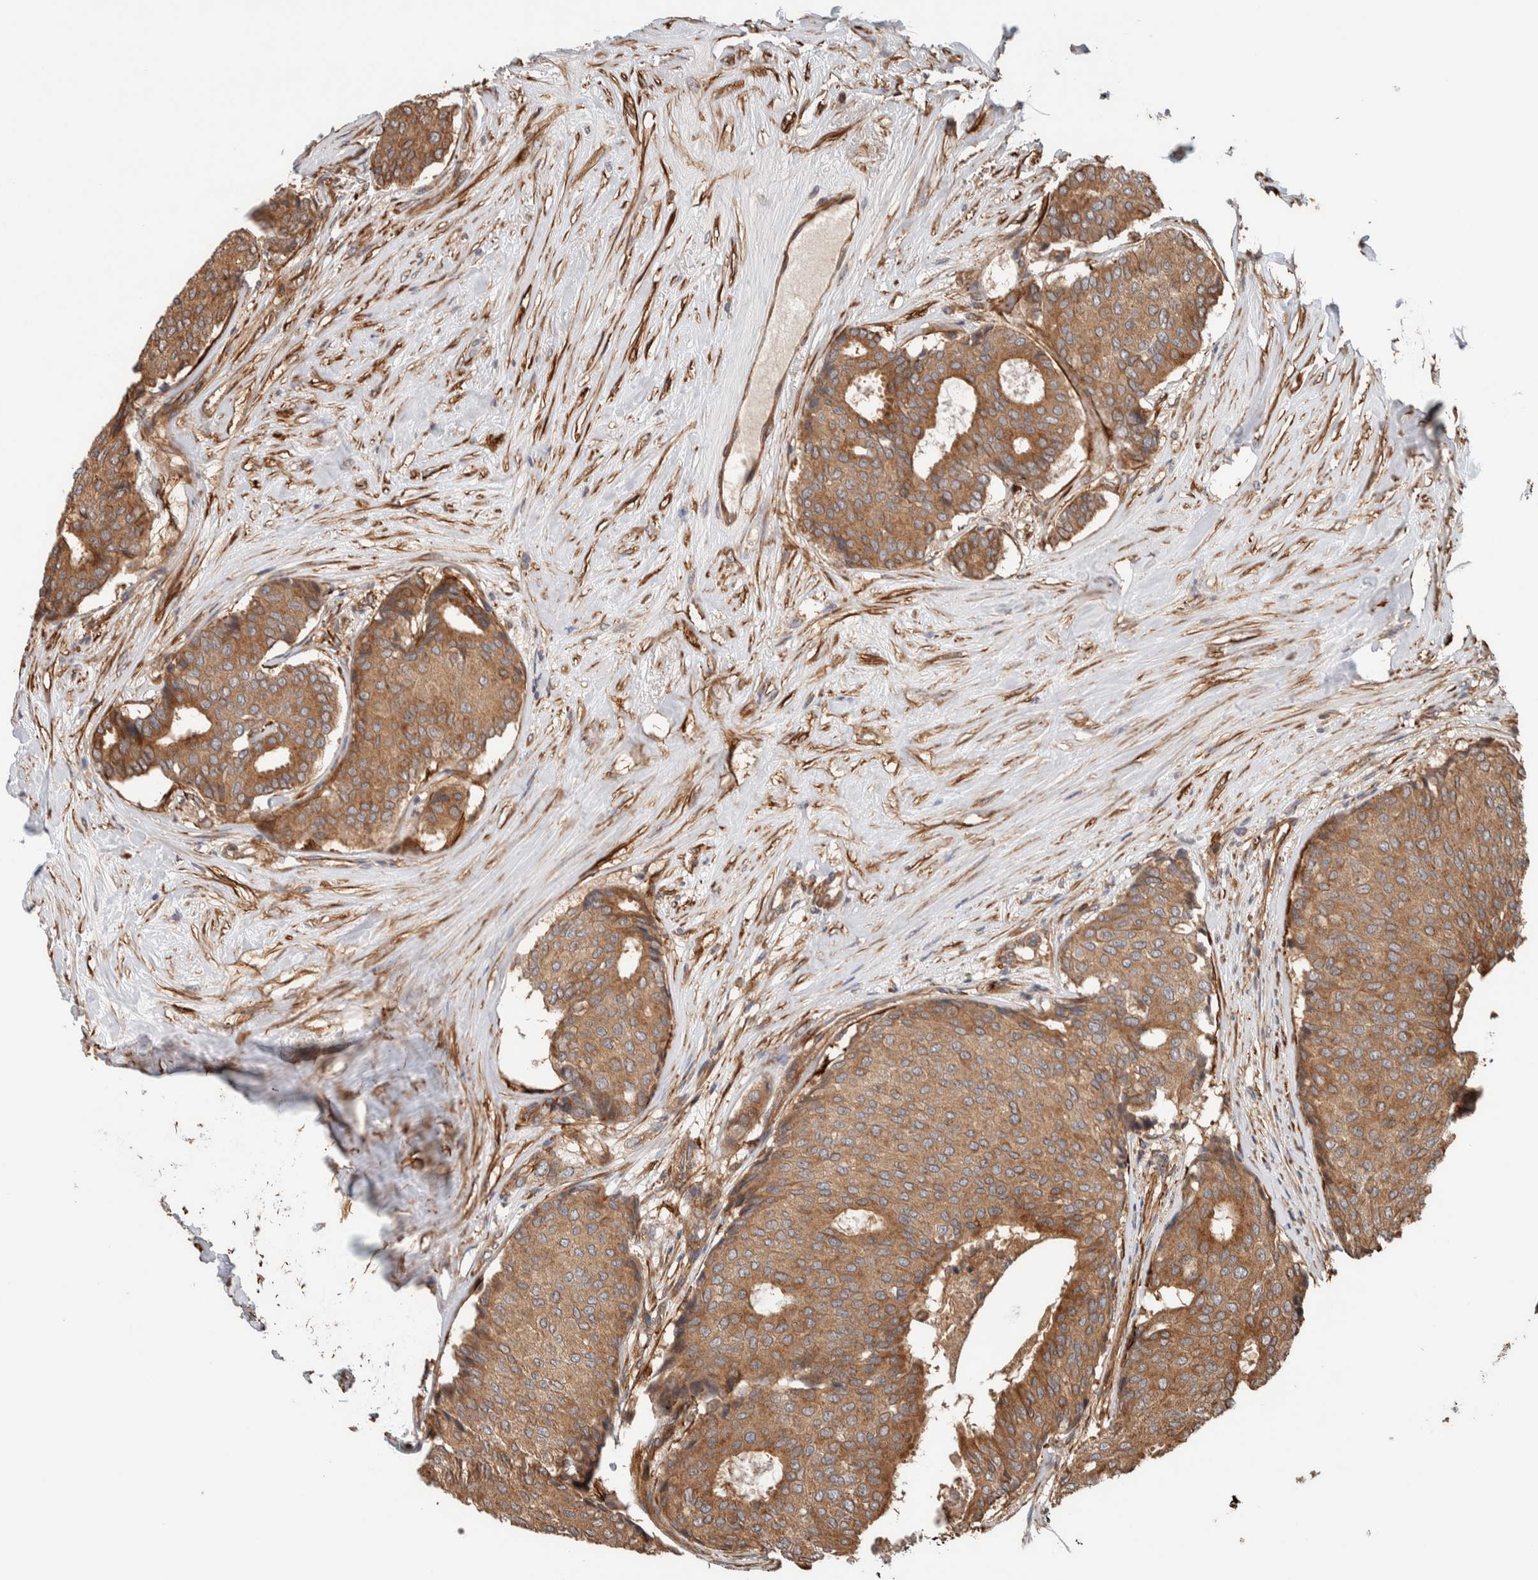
{"staining": {"intensity": "moderate", "quantity": ">75%", "location": "cytoplasmic/membranous"}, "tissue": "breast cancer", "cell_type": "Tumor cells", "image_type": "cancer", "snomed": [{"axis": "morphology", "description": "Duct carcinoma"}, {"axis": "topography", "description": "Breast"}], "caption": "A brown stain labels moderate cytoplasmic/membranous expression of a protein in human breast invasive ductal carcinoma tumor cells. (IHC, brightfield microscopy, high magnification).", "gene": "SYNRG", "patient": {"sex": "female", "age": 75}}